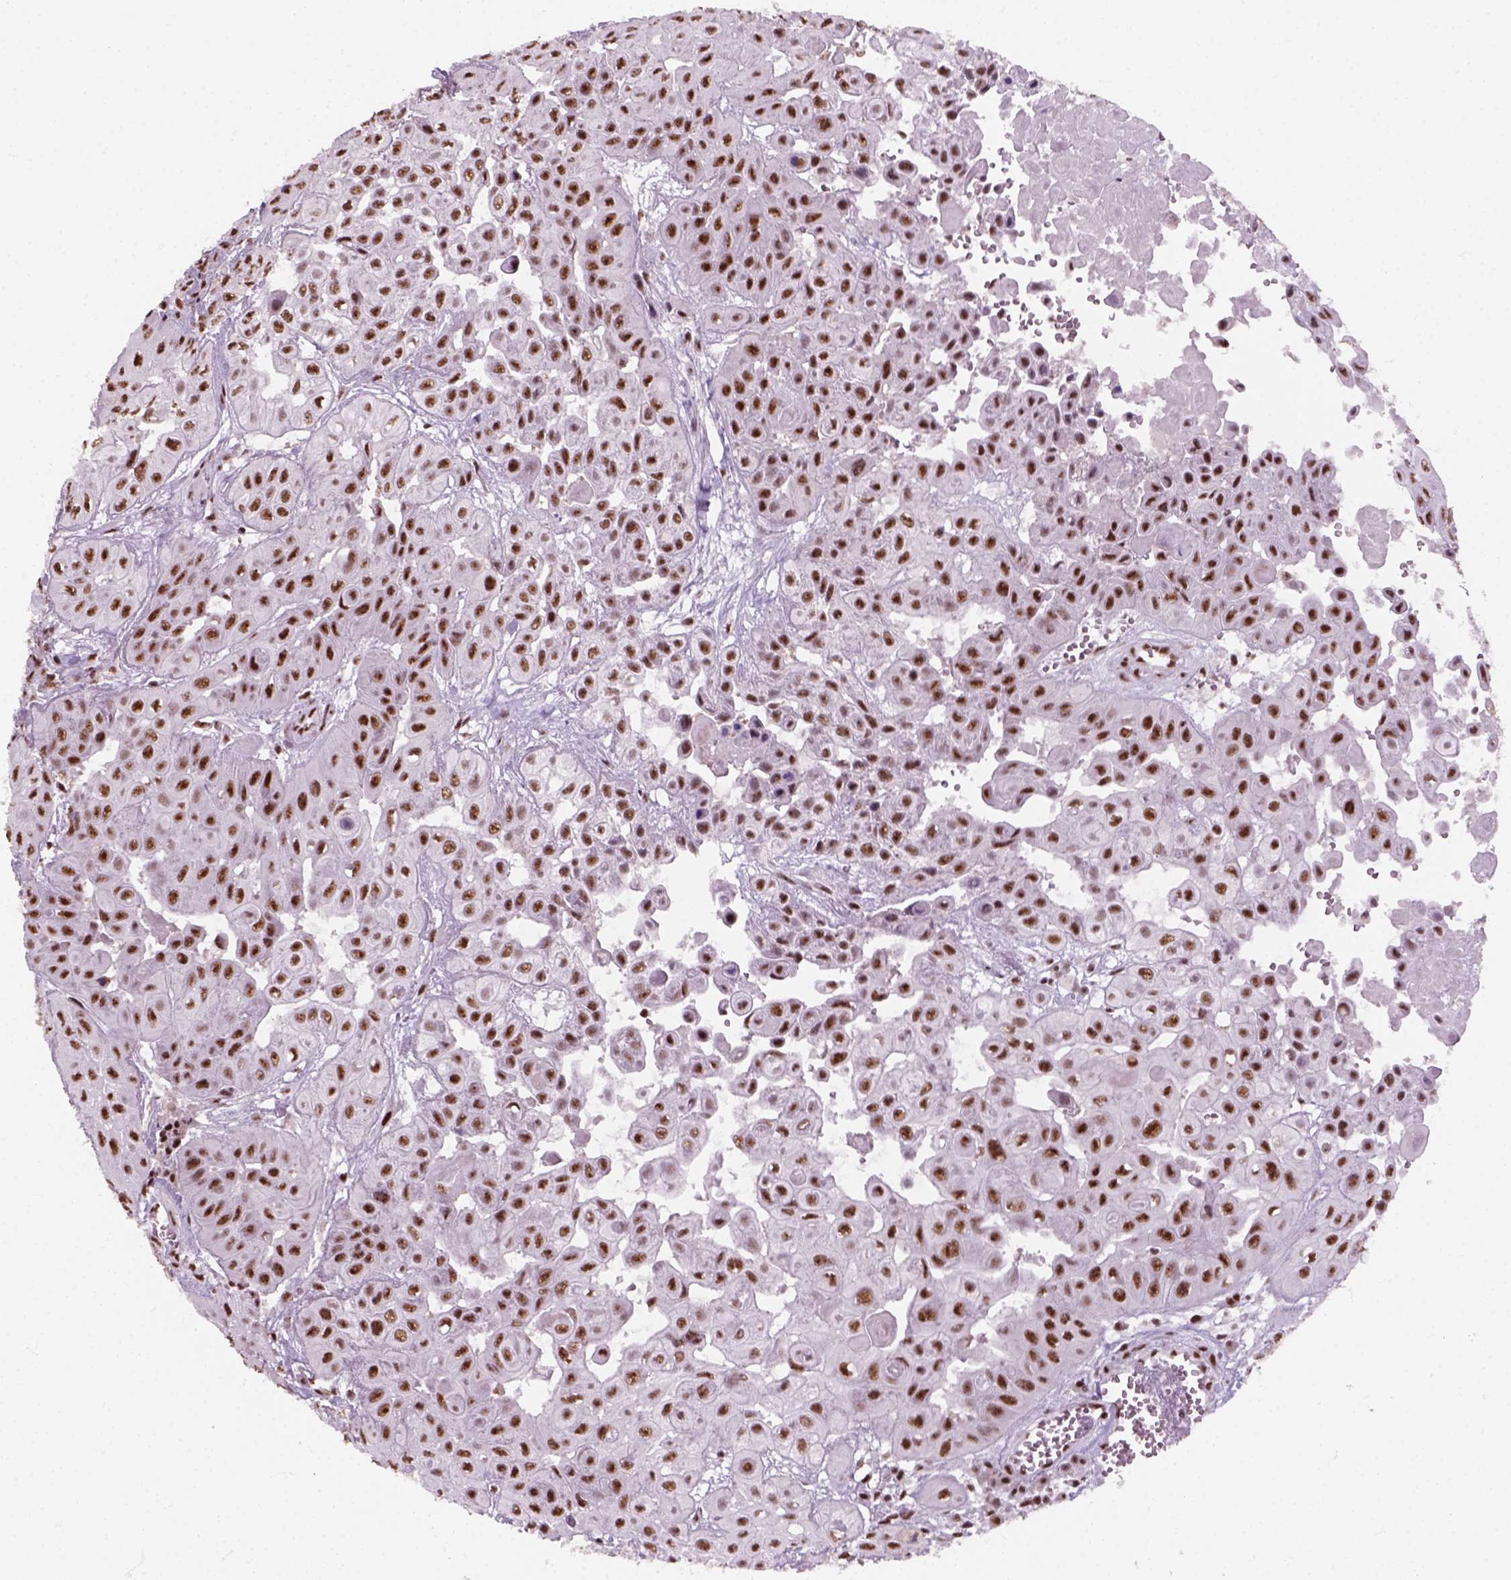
{"staining": {"intensity": "strong", "quantity": ">75%", "location": "nuclear"}, "tissue": "head and neck cancer", "cell_type": "Tumor cells", "image_type": "cancer", "snomed": [{"axis": "morphology", "description": "Adenocarcinoma, NOS"}, {"axis": "topography", "description": "Head-Neck"}], "caption": "Head and neck cancer stained with a protein marker shows strong staining in tumor cells.", "gene": "GTF2F1", "patient": {"sex": "male", "age": 73}}